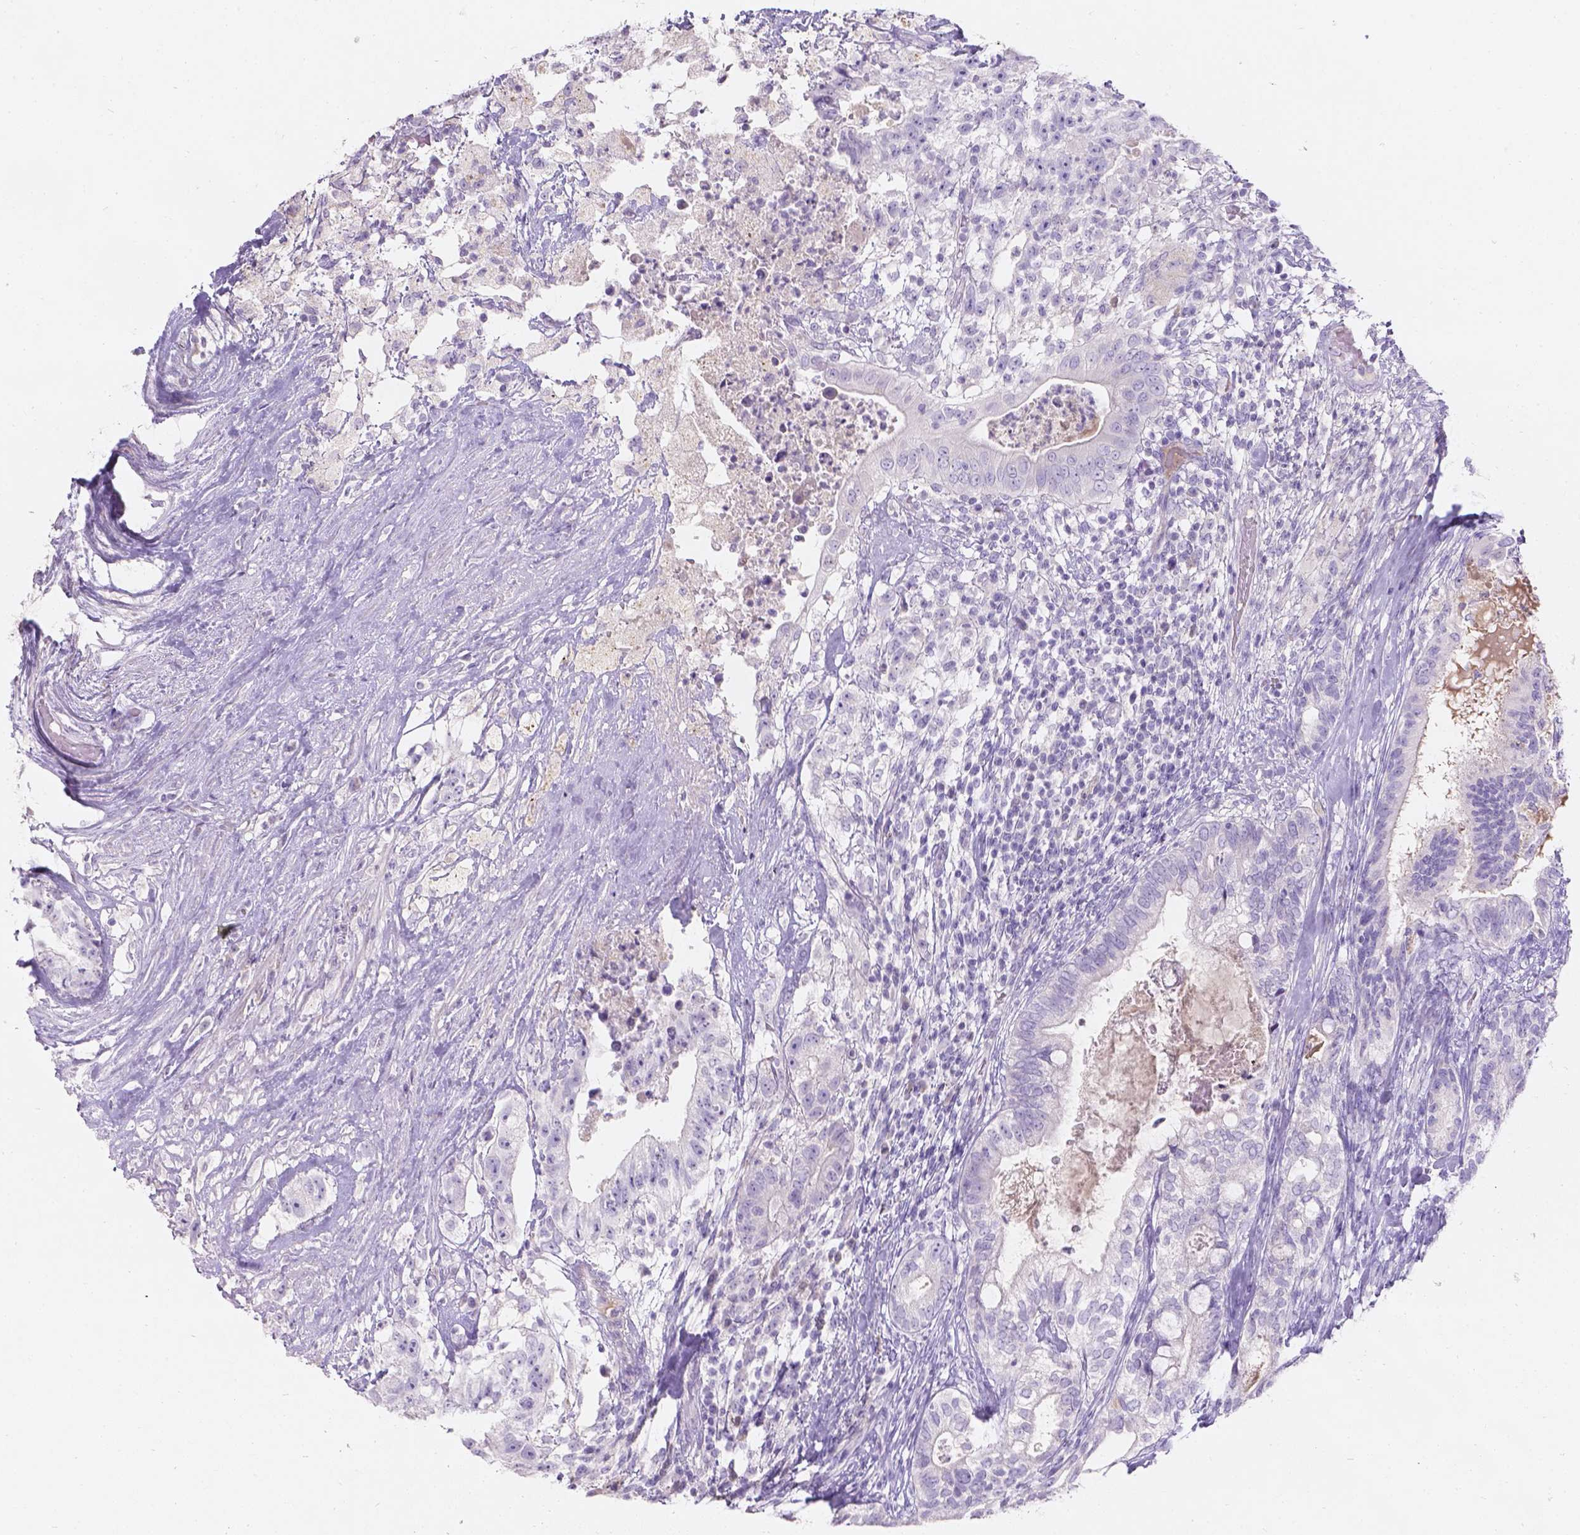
{"staining": {"intensity": "negative", "quantity": "none", "location": "none"}, "tissue": "testis cancer", "cell_type": "Tumor cells", "image_type": "cancer", "snomed": [{"axis": "morphology", "description": "Seminoma, NOS"}, {"axis": "morphology", "description": "Carcinoma, Embryonal, NOS"}, {"axis": "topography", "description": "Testis"}], "caption": "An image of testis seminoma stained for a protein exhibits no brown staining in tumor cells.", "gene": "GAL3ST2", "patient": {"sex": "male", "age": 41}}